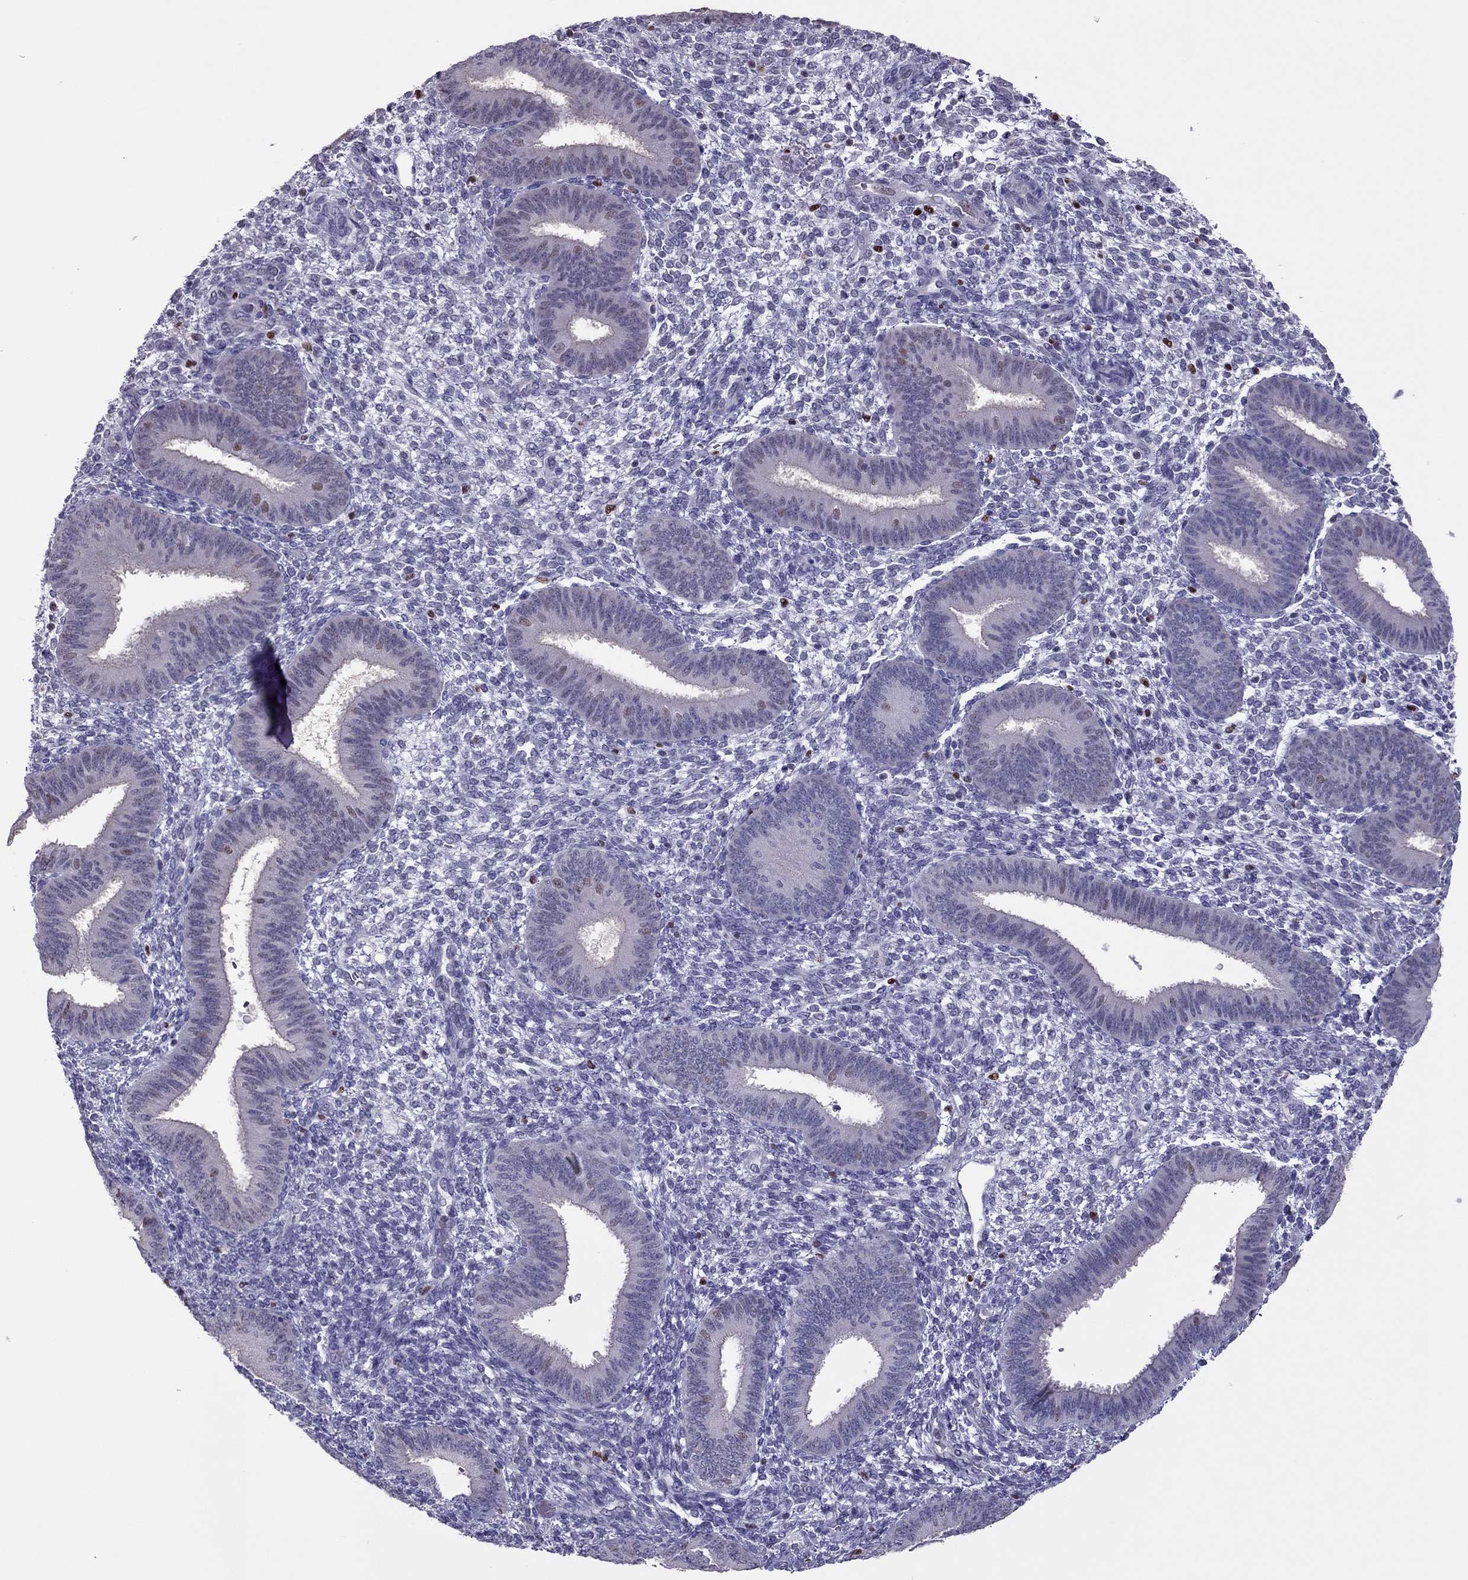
{"staining": {"intensity": "negative", "quantity": "none", "location": "none"}, "tissue": "endometrium", "cell_type": "Cells in endometrial stroma", "image_type": "normal", "snomed": [{"axis": "morphology", "description": "Normal tissue, NOS"}, {"axis": "topography", "description": "Endometrium"}], "caption": "Histopathology image shows no significant protein staining in cells in endometrial stroma of normal endometrium.", "gene": "SPINT3", "patient": {"sex": "female", "age": 39}}